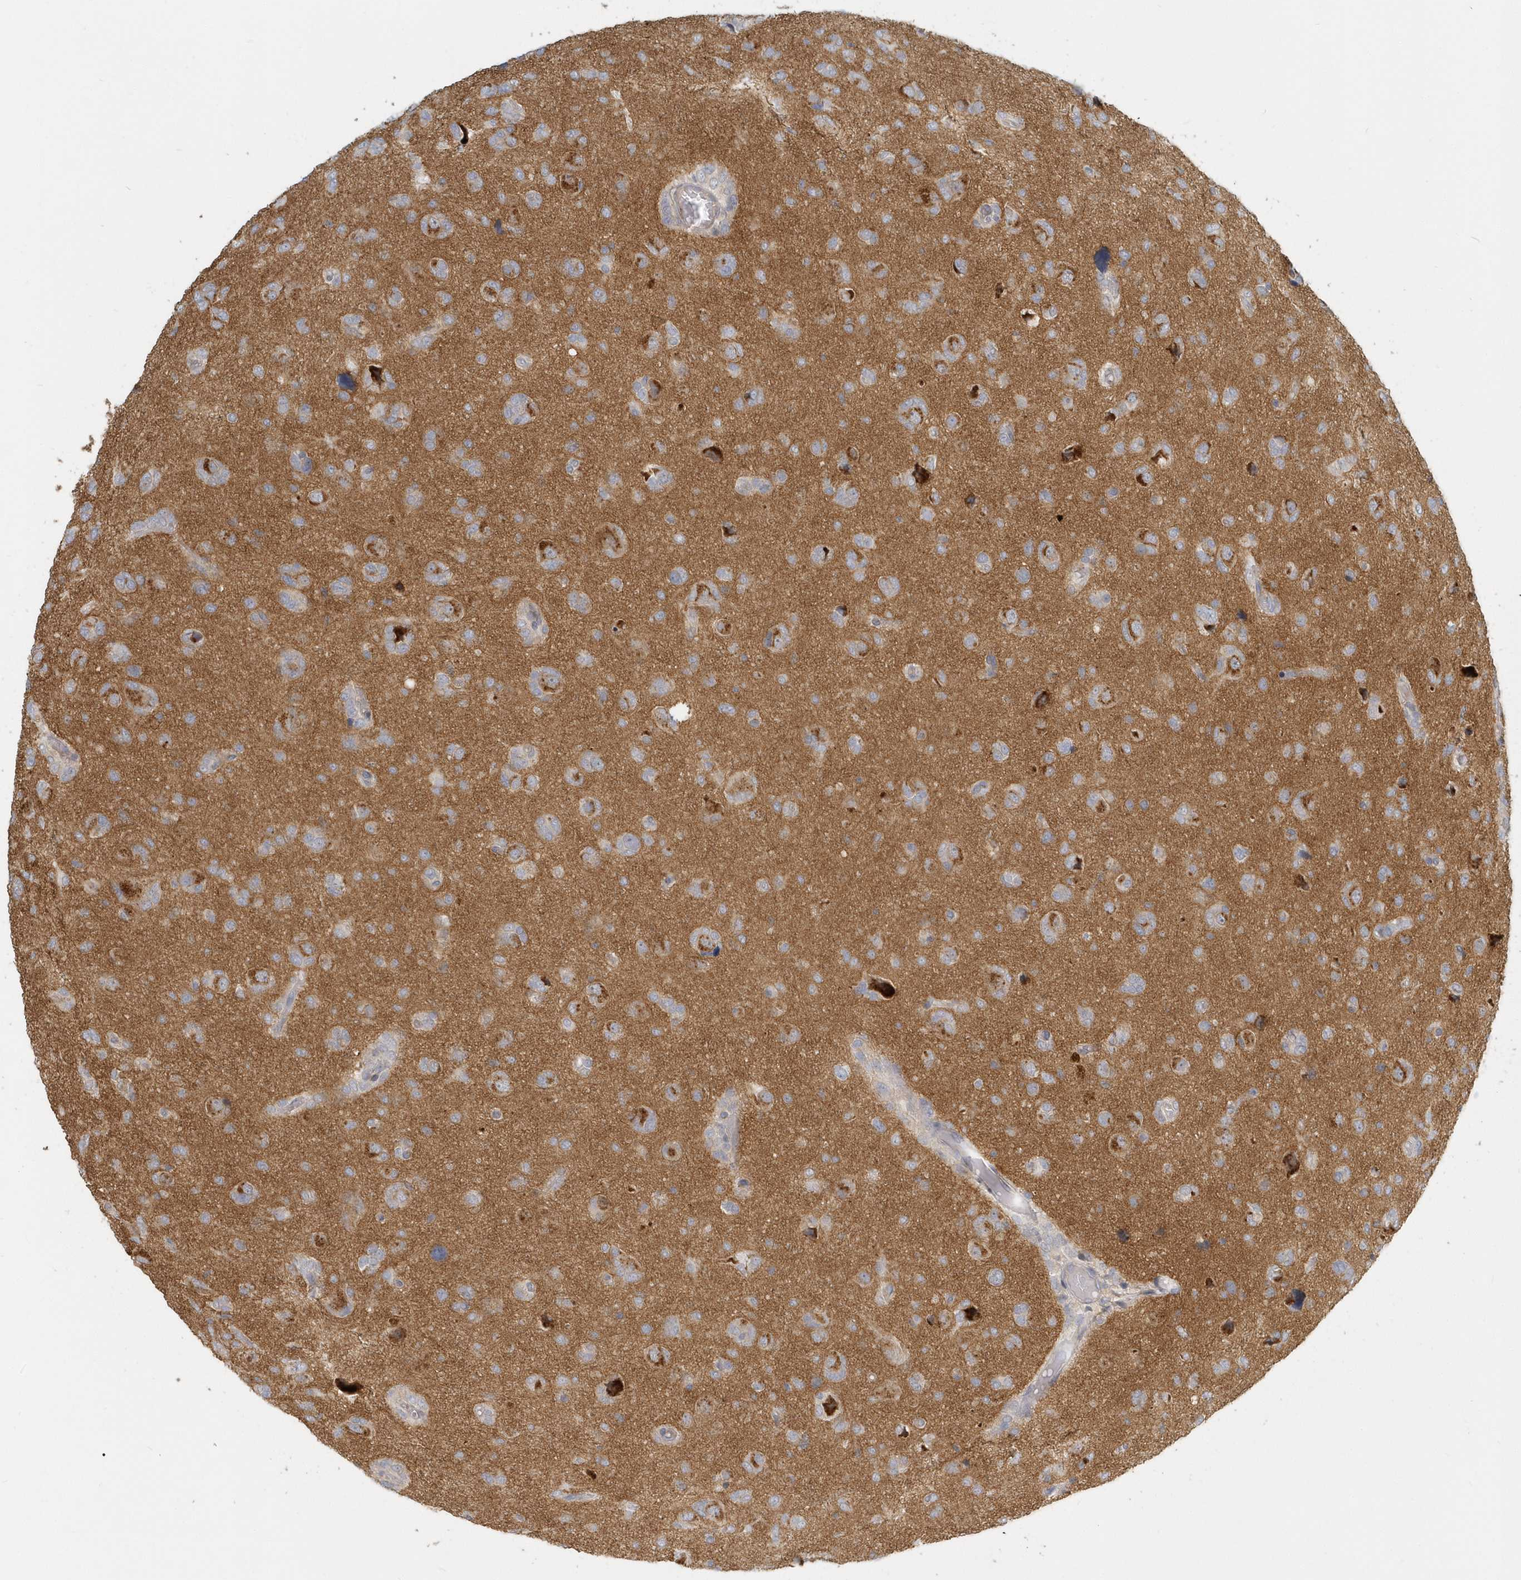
{"staining": {"intensity": "weak", "quantity": "<25%", "location": "cytoplasmic/membranous"}, "tissue": "glioma", "cell_type": "Tumor cells", "image_type": "cancer", "snomed": [{"axis": "morphology", "description": "Glioma, malignant, High grade"}, {"axis": "topography", "description": "Brain"}], "caption": "The immunohistochemistry (IHC) photomicrograph has no significant staining in tumor cells of malignant high-grade glioma tissue.", "gene": "NAPB", "patient": {"sex": "female", "age": 59}}